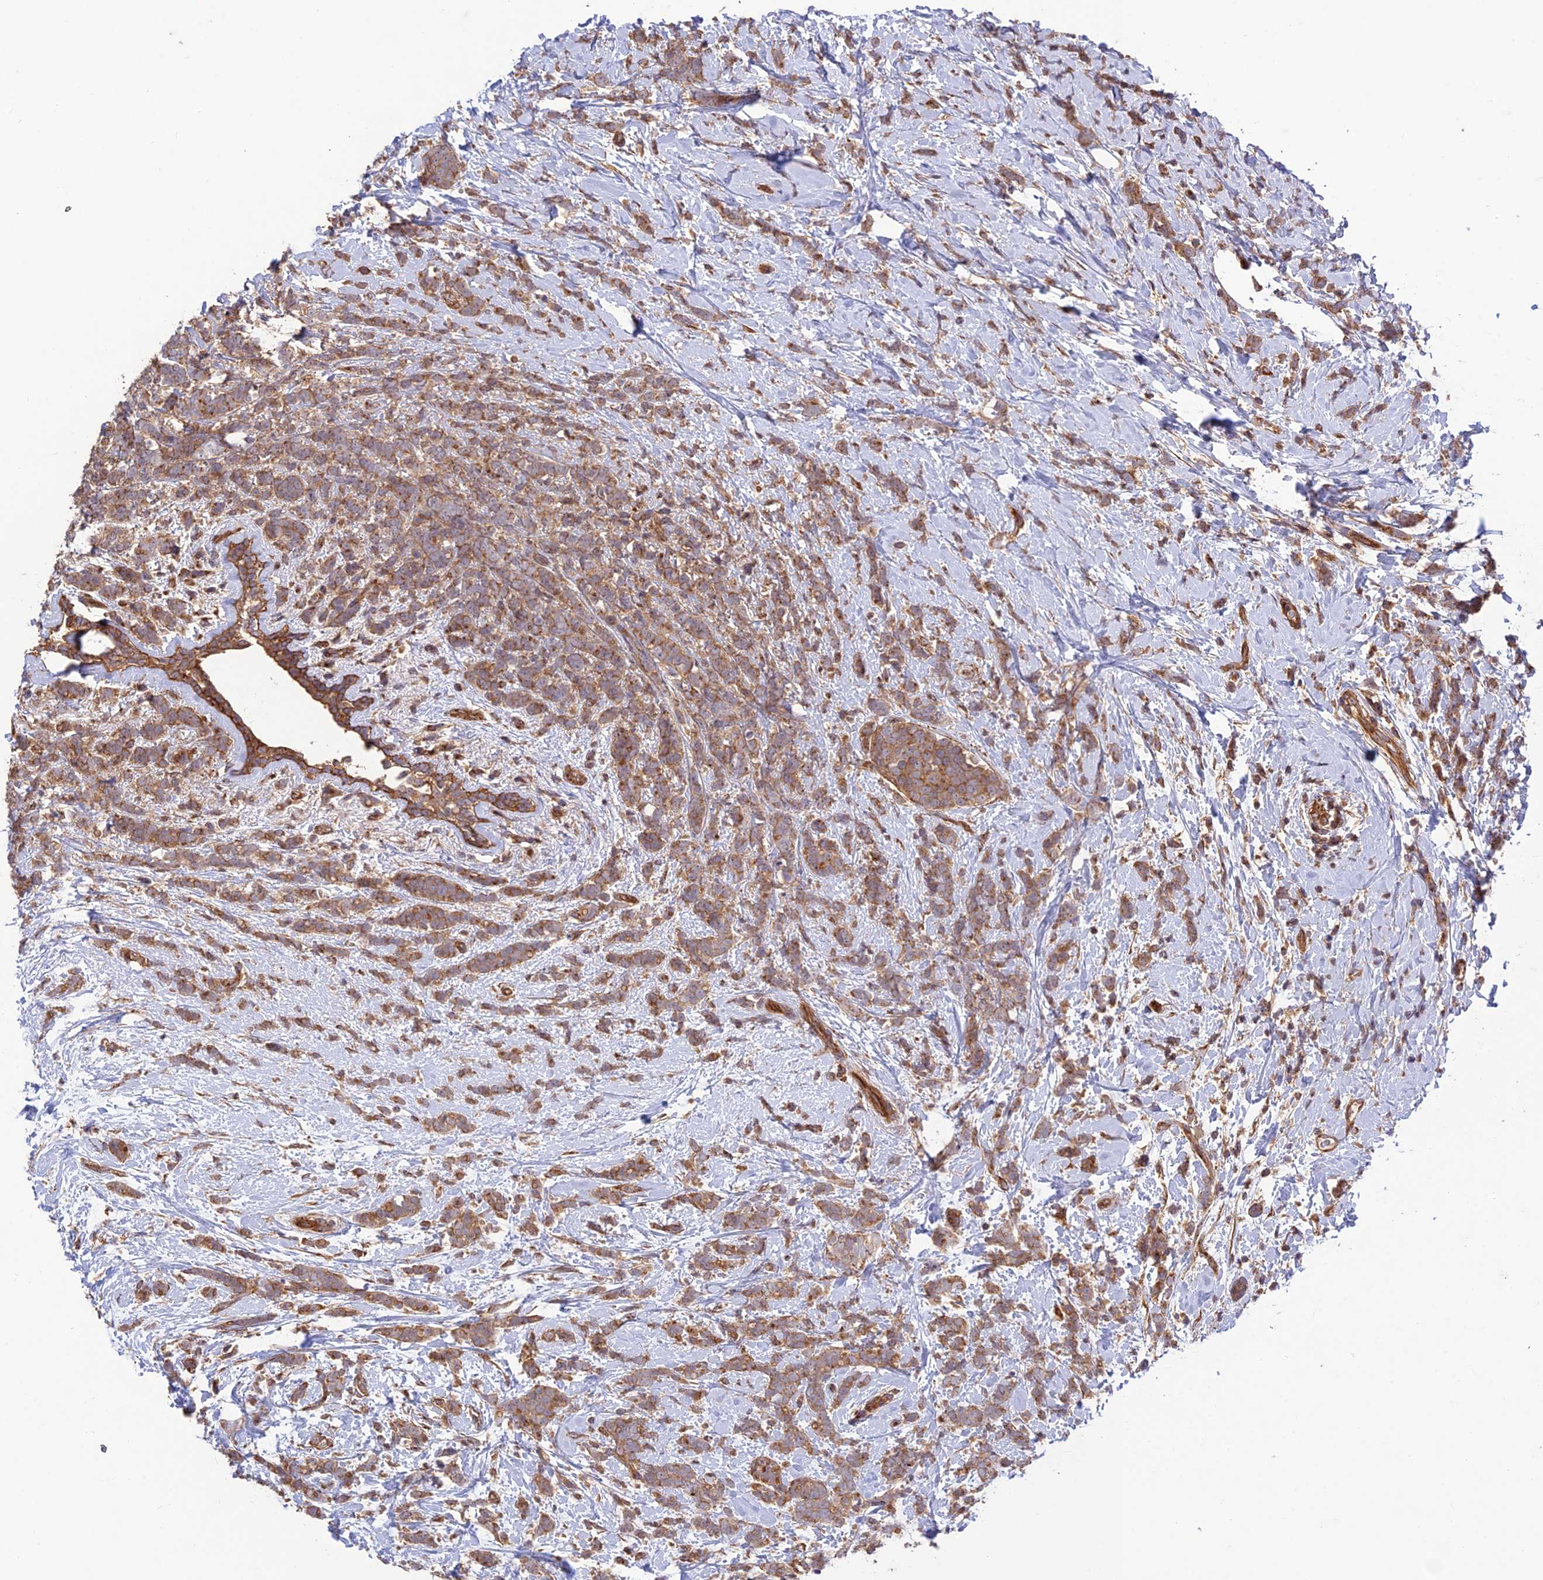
{"staining": {"intensity": "weak", "quantity": ">75%", "location": "cytoplasmic/membranous"}, "tissue": "breast cancer", "cell_type": "Tumor cells", "image_type": "cancer", "snomed": [{"axis": "morphology", "description": "Lobular carcinoma"}, {"axis": "topography", "description": "Breast"}], "caption": "Breast cancer tissue displays weak cytoplasmic/membranous staining in approximately >75% of tumor cells, visualized by immunohistochemistry. (Stains: DAB in brown, nuclei in blue, Microscopy: brightfield microscopy at high magnification).", "gene": "TMEM131L", "patient": {"sex": "female", "age": 58}}